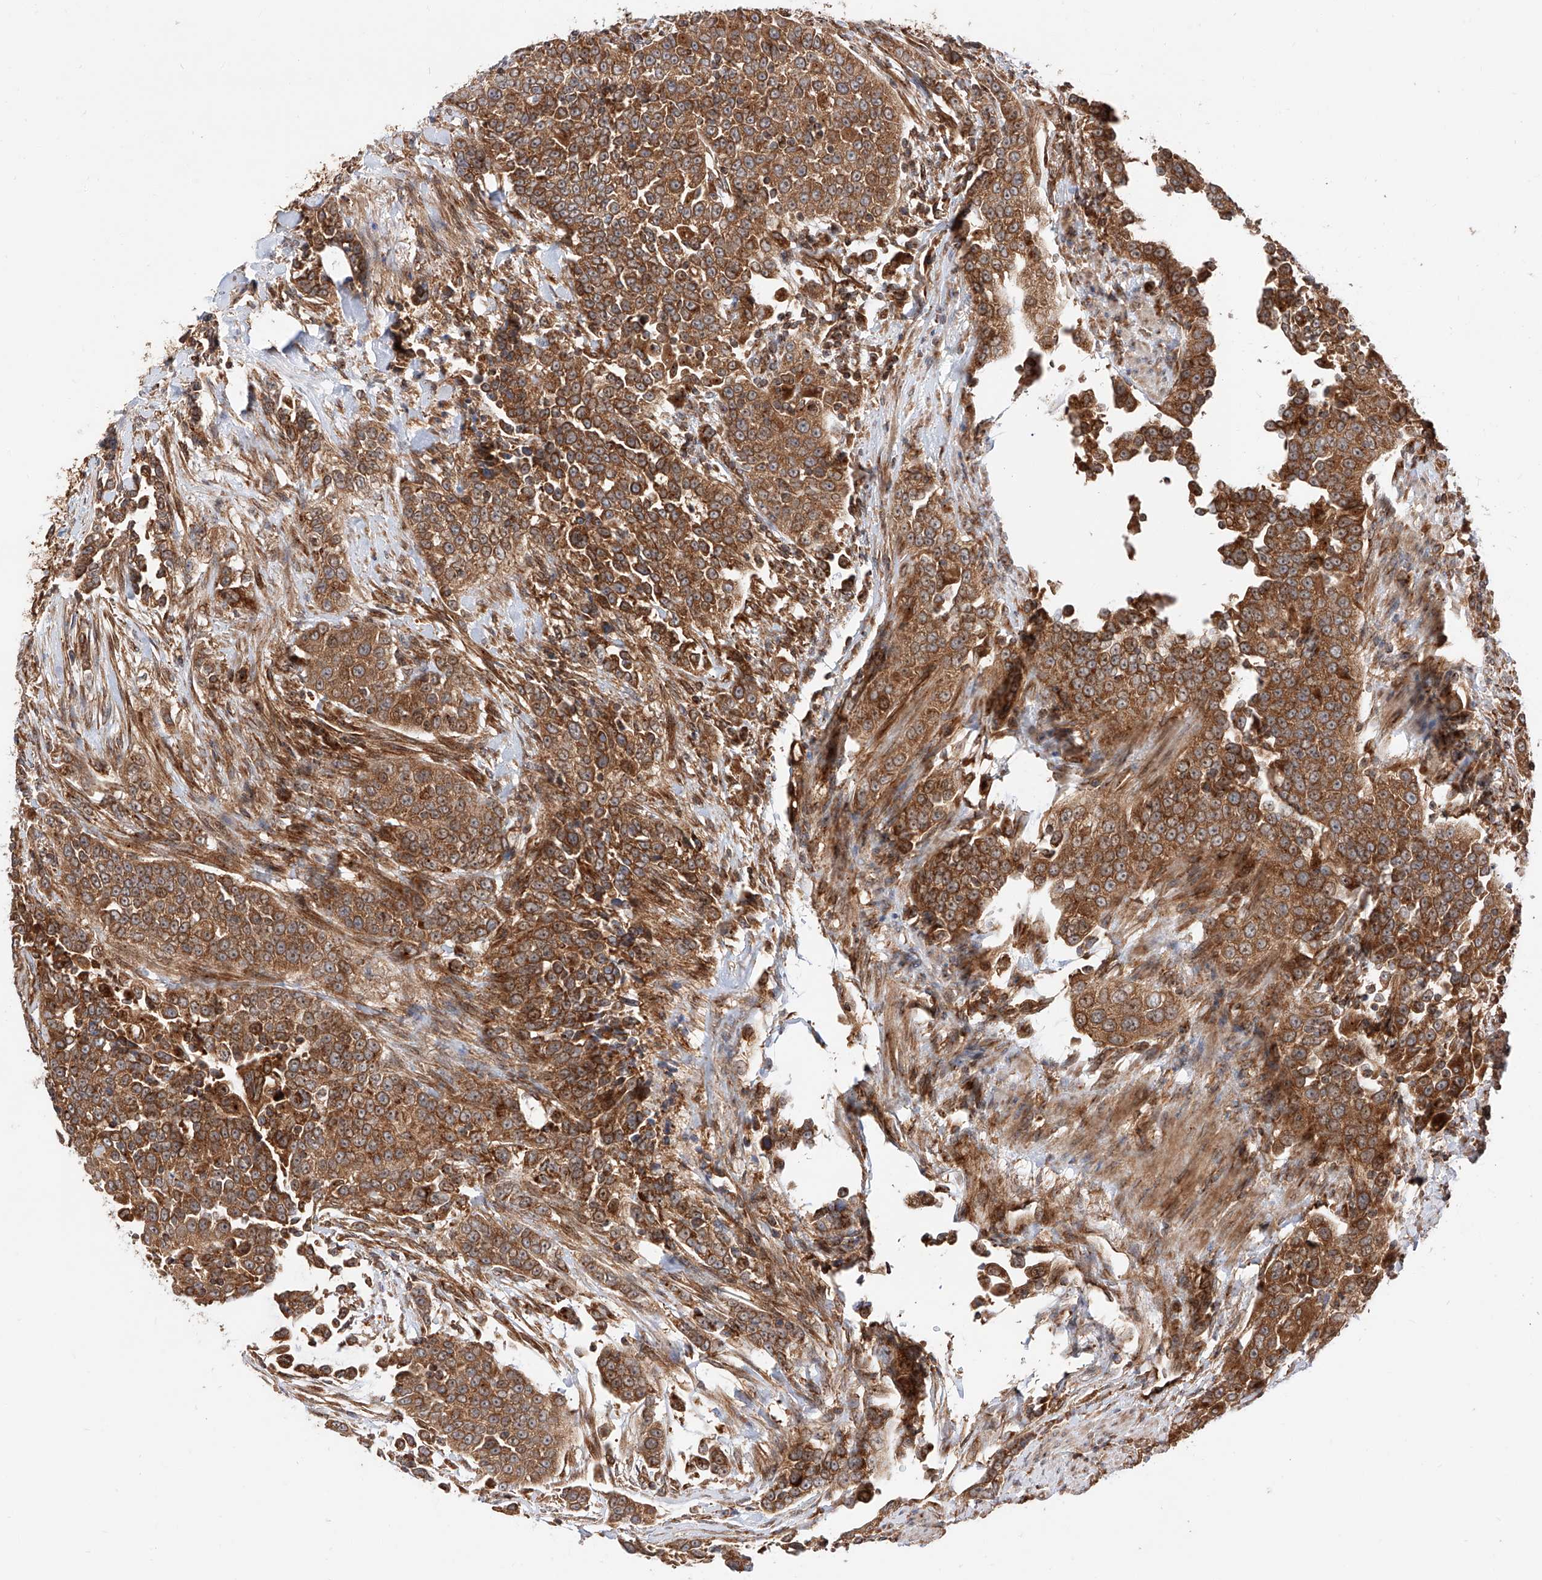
{"staining": {"intensity": "strong", "quantity": ">75%", "location": "cytoplasmic/membranous"}, "tissue": "urothelial cancer", "cell_type": "Tumor cells", "image_type": "cancer", "snomed": [{"axis": "morphology", "description": "Urothelial carcinoma, High grade"}, {"axis": "topography", "description": "Urinary bladder"}], "caption": "Tumor cells reveal high levels of strong cytoplasmic/membranous expression in approximately >75% of cells in urothelial cancer. (Stains: DAB in brown, nuclei in blue, Microscopy: brightfield microscopy at high magnification).", "gene": "ISCA2", "patient": {"sex": "female", "age": 80}}